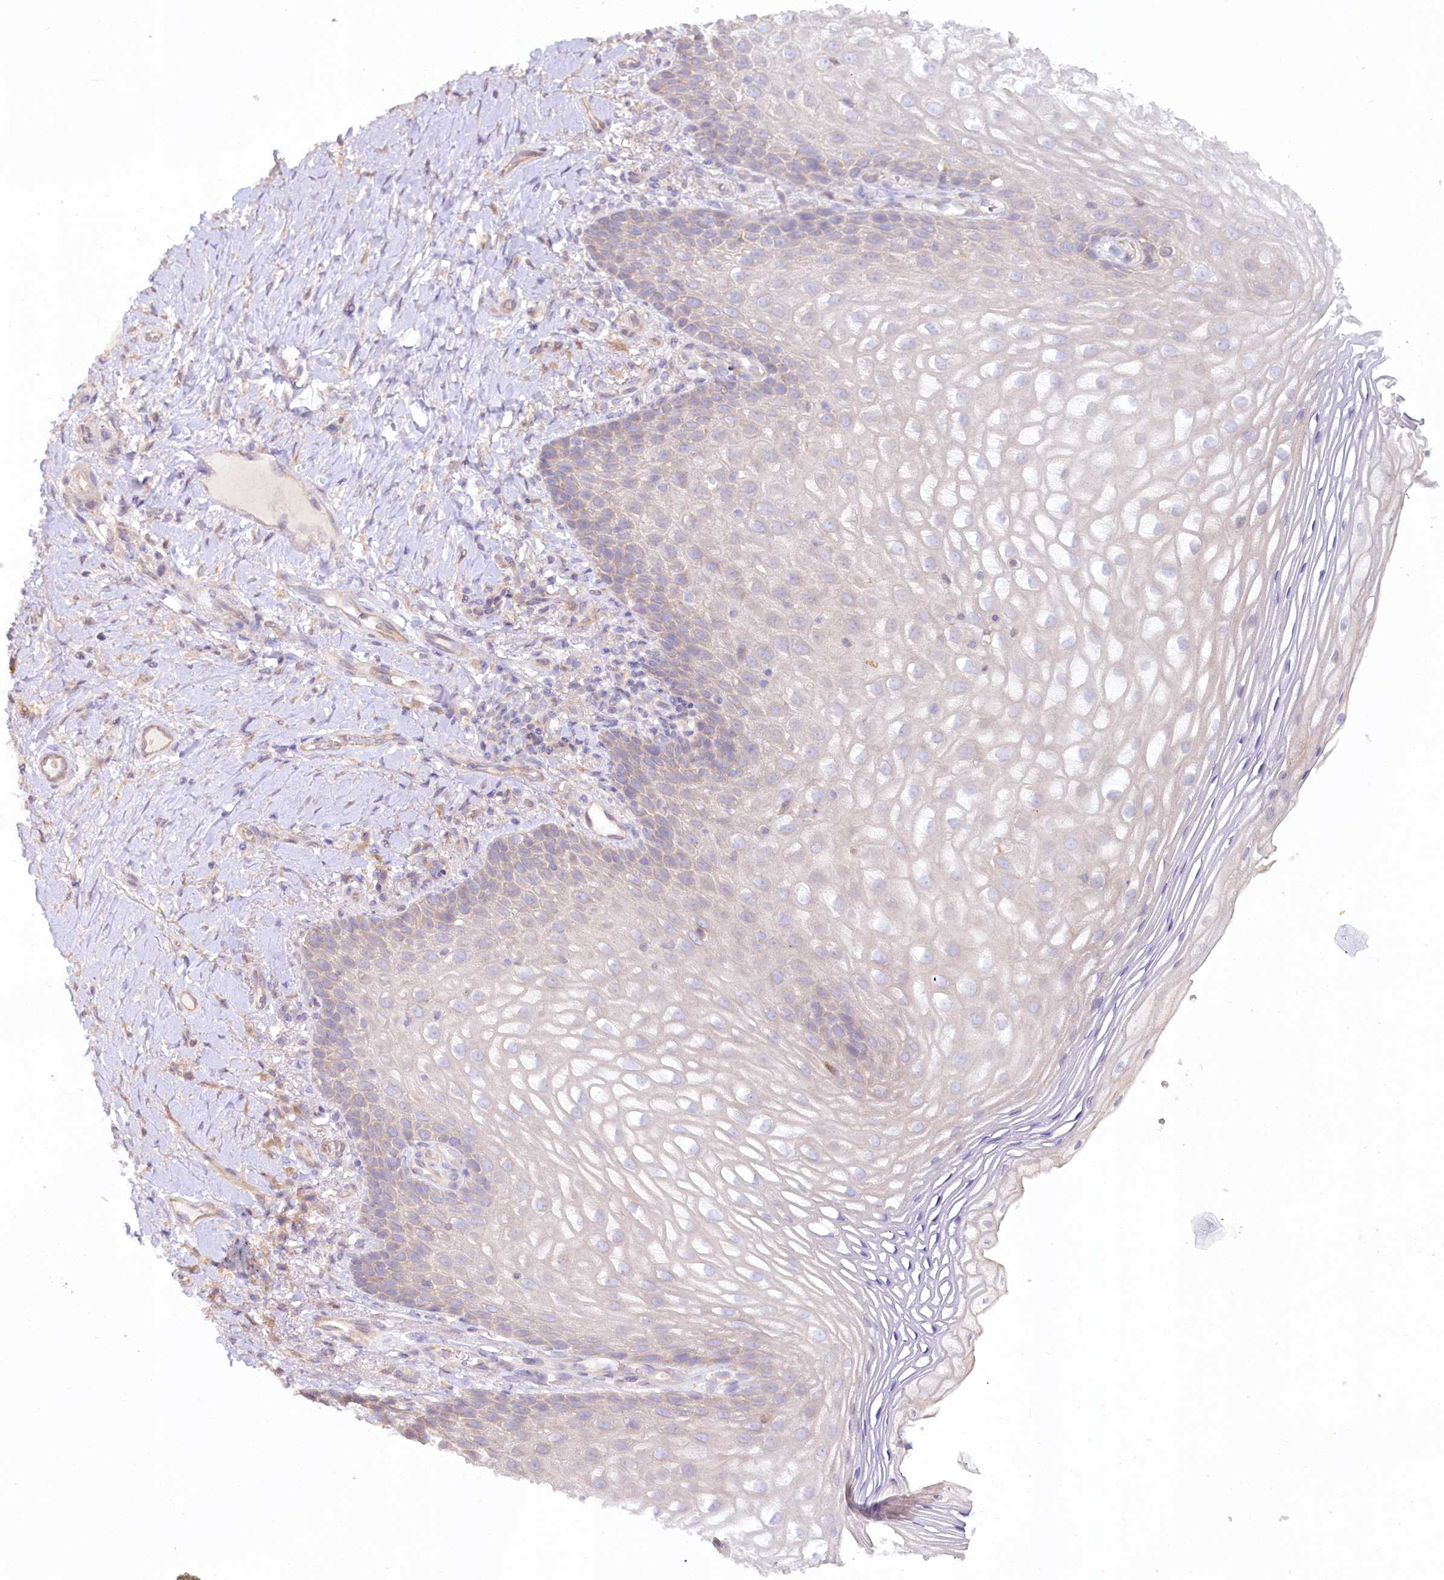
{"staining": {"intensity": "negative", "quantity": "none", "location": "none"}, "tissue": "vagina", "cell_type": "Squamous epithelial cells", "image_type": "normal", "snomed": [{"axis": "morphology", "description": "Normal tissue, NOS"}, {"axis": "topography", "description": "Vagina"}], "caption": "DAB (3,3'-diaminobenzidine) immunohistochemical staining of normal human vagina exhibits no significant positivity in squamous epithelial cells.", "gene": "PAIP2", "patient": {"sex": "female", "age": 60}}